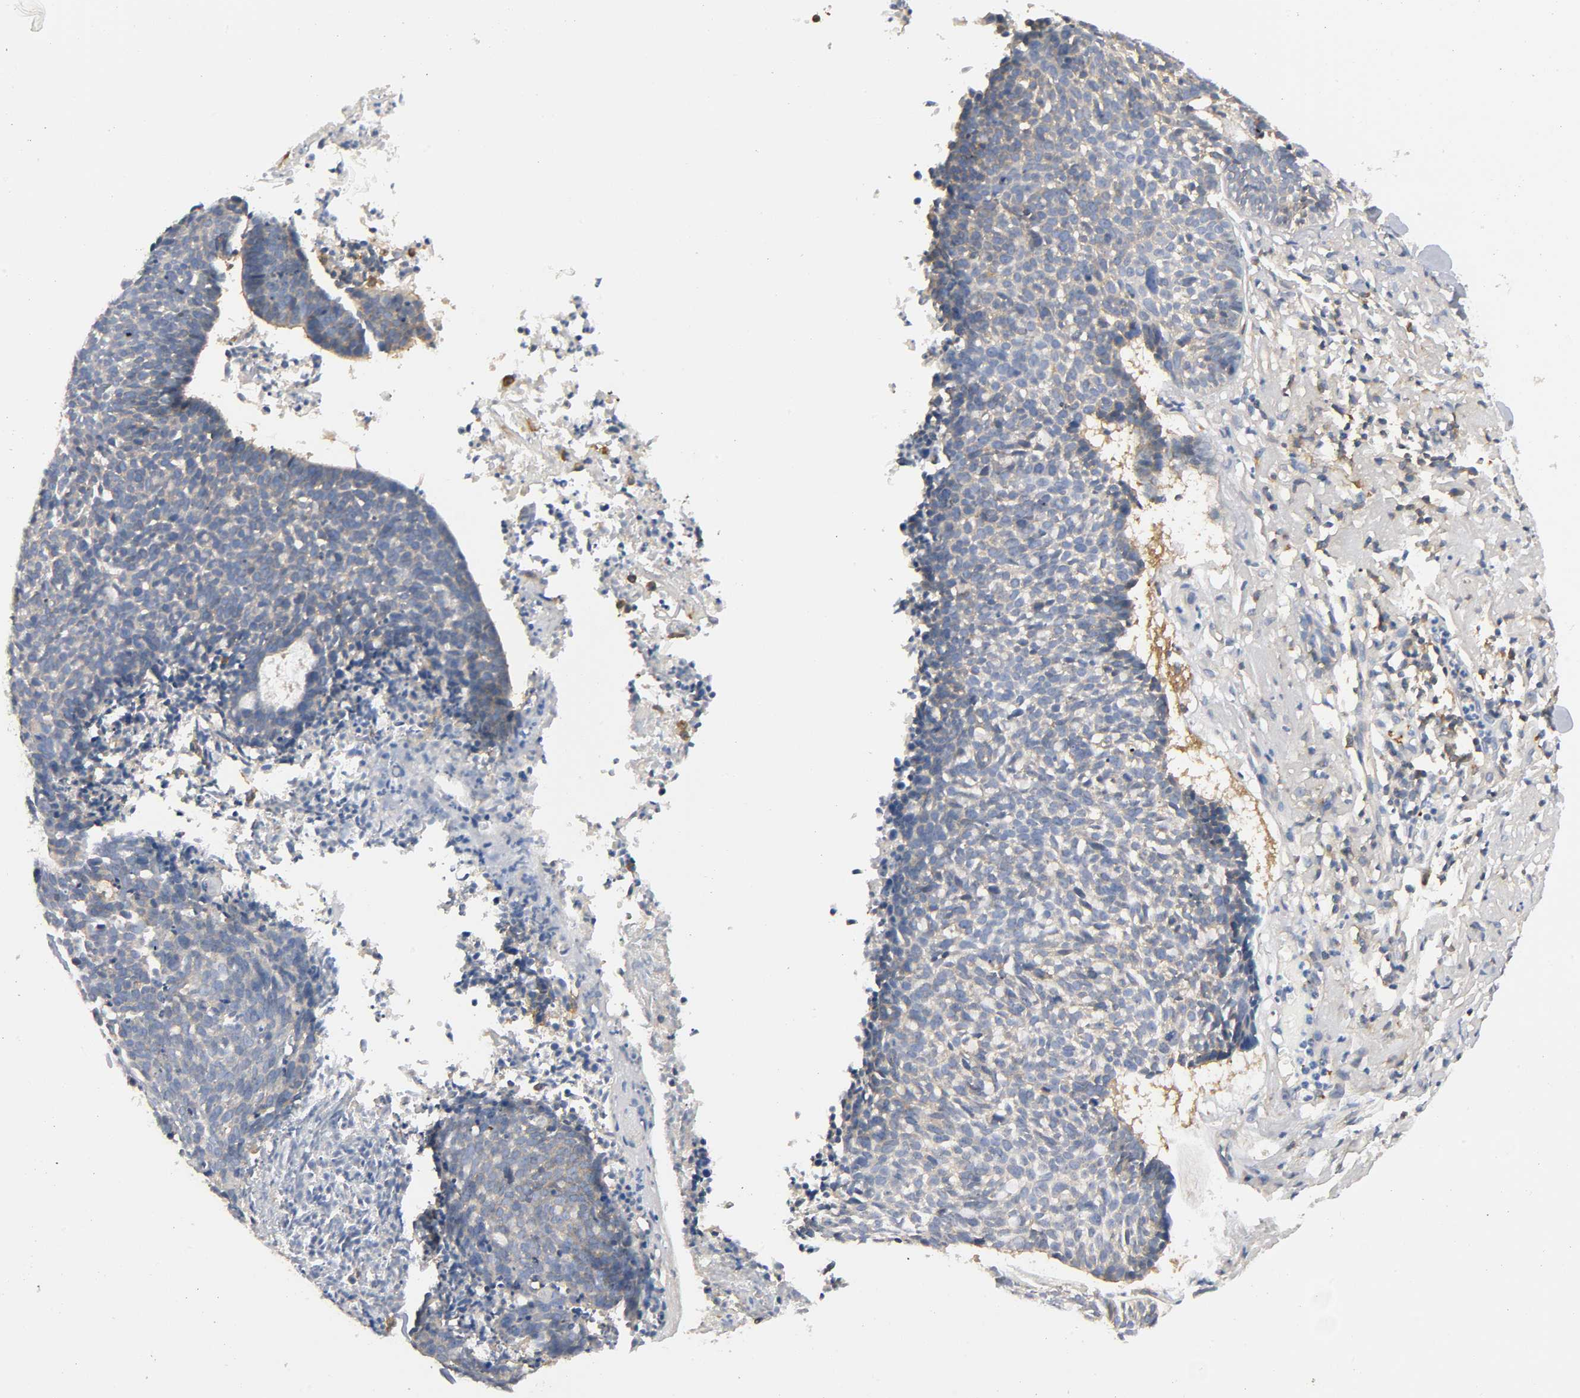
{"staining": {"intensity": "negative", "quantity": "none", "location": "none"}, "tissue": "skin cancer", "cell_type": "Tumor cells", "image_type": "cancer", "snomed": [{"axis": "morphology", "description": "Basal cell carcinoma"}, {"axis": "topography", "description": "Skin"}], "caption": "Tumor cells are negative for protein expression in human skin basal cell carcinoma. The staining was performed using DAB (3,3'-diaminobenzidine) to visualize the protein expression in brown, while the nuclei were stained in blue with hematoxylin (Magnification: 20x).", "gene": "SRC", "patient": {"sex": "female", "age": 87}}